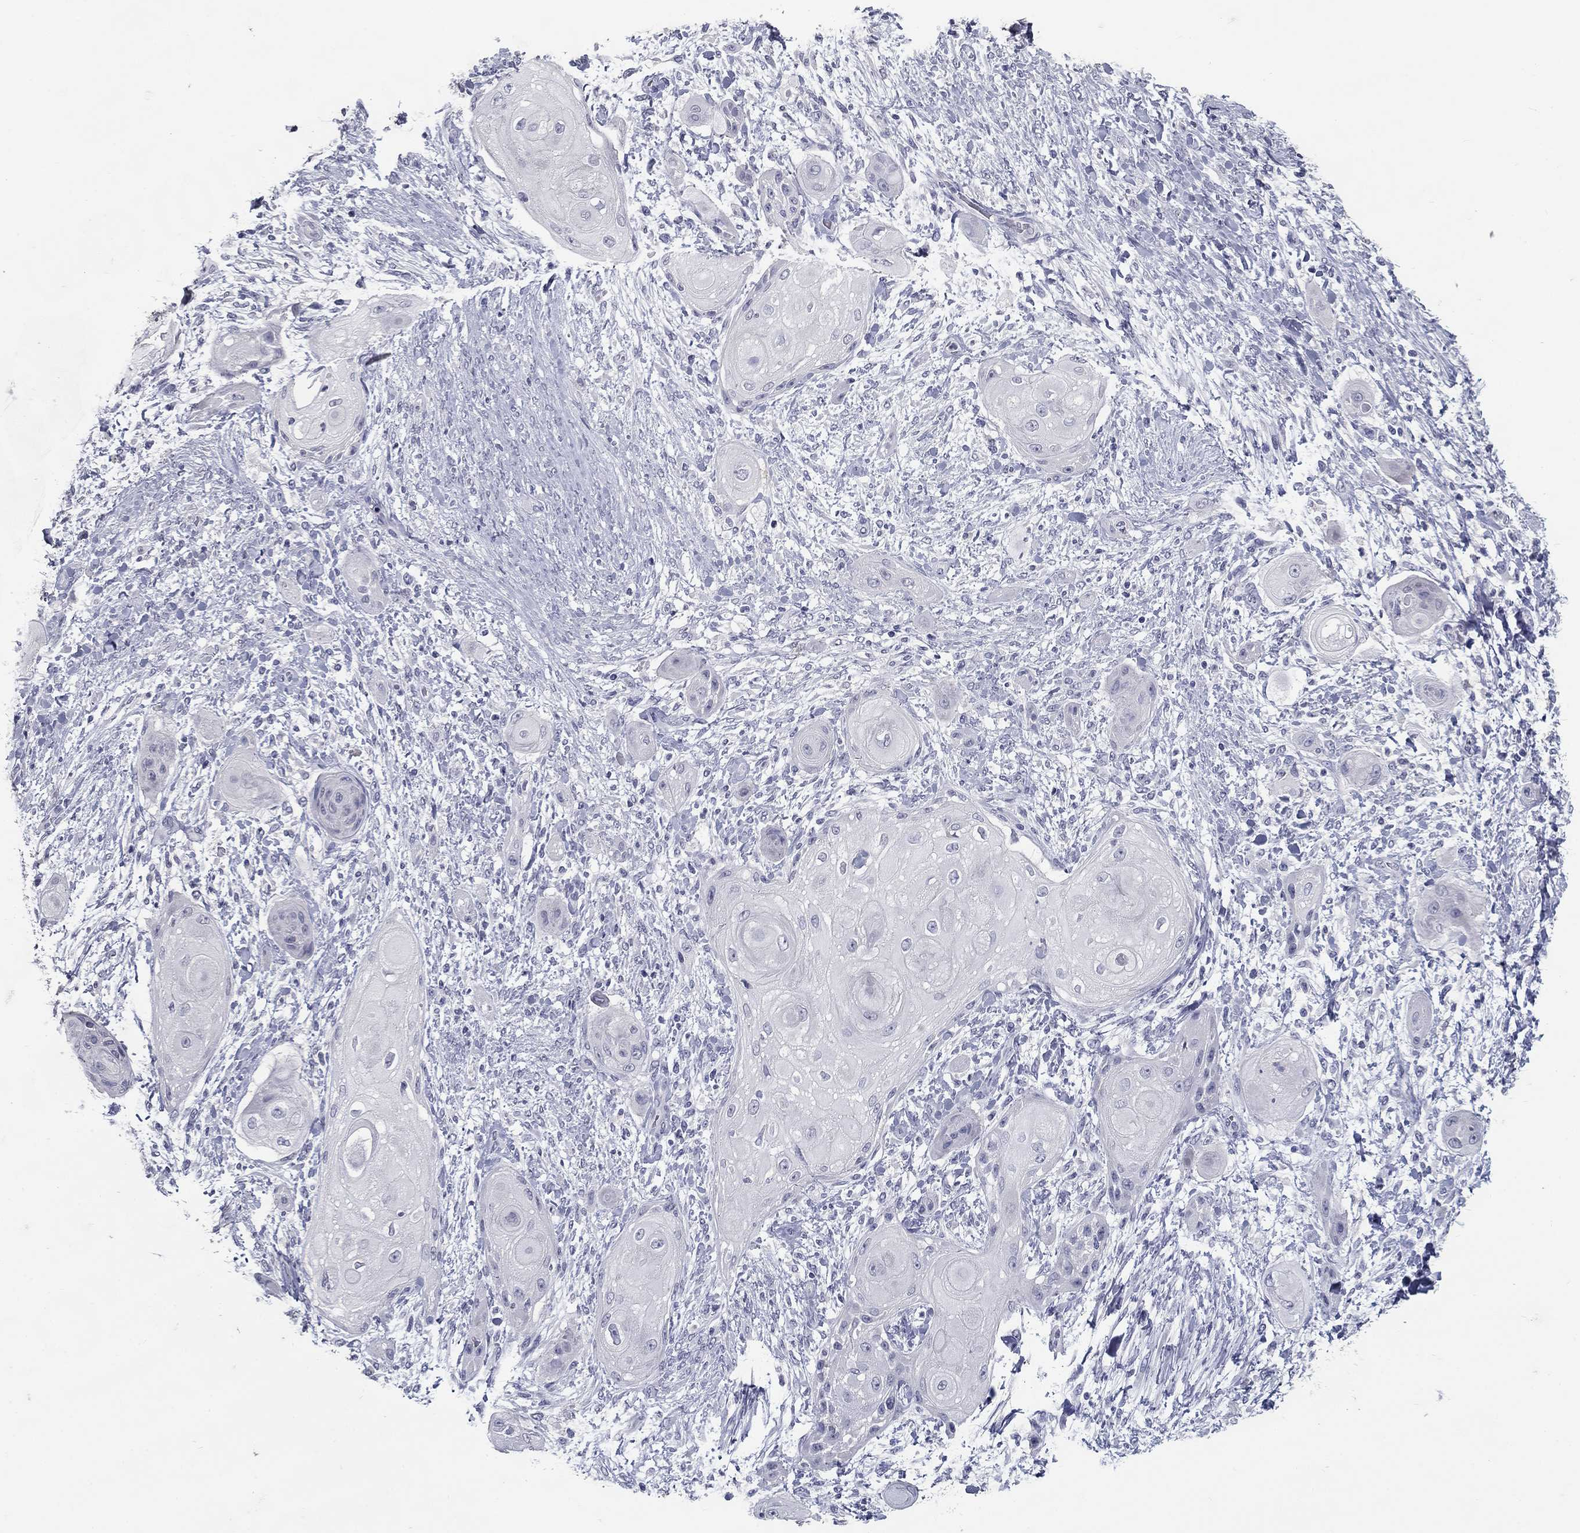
{"staining": {"intensity": "negative", "quantity": "none", "location": "none"}, "tissue": "skin cancer", "cell_type": "Tumor cells", "image_type": "cancer", "snomed": [{"axis": "morphology", "description": "Squamous cell carcinoma, NOS"}, {"axis": "topography", "description": "Skin"}], "caption": "This is a micrograph of immunohistochemistry staining of skin cancer, which shows no expression in tumor cells.", "gene": "POMC", "patient": {"sex": "male", "age": 62}}